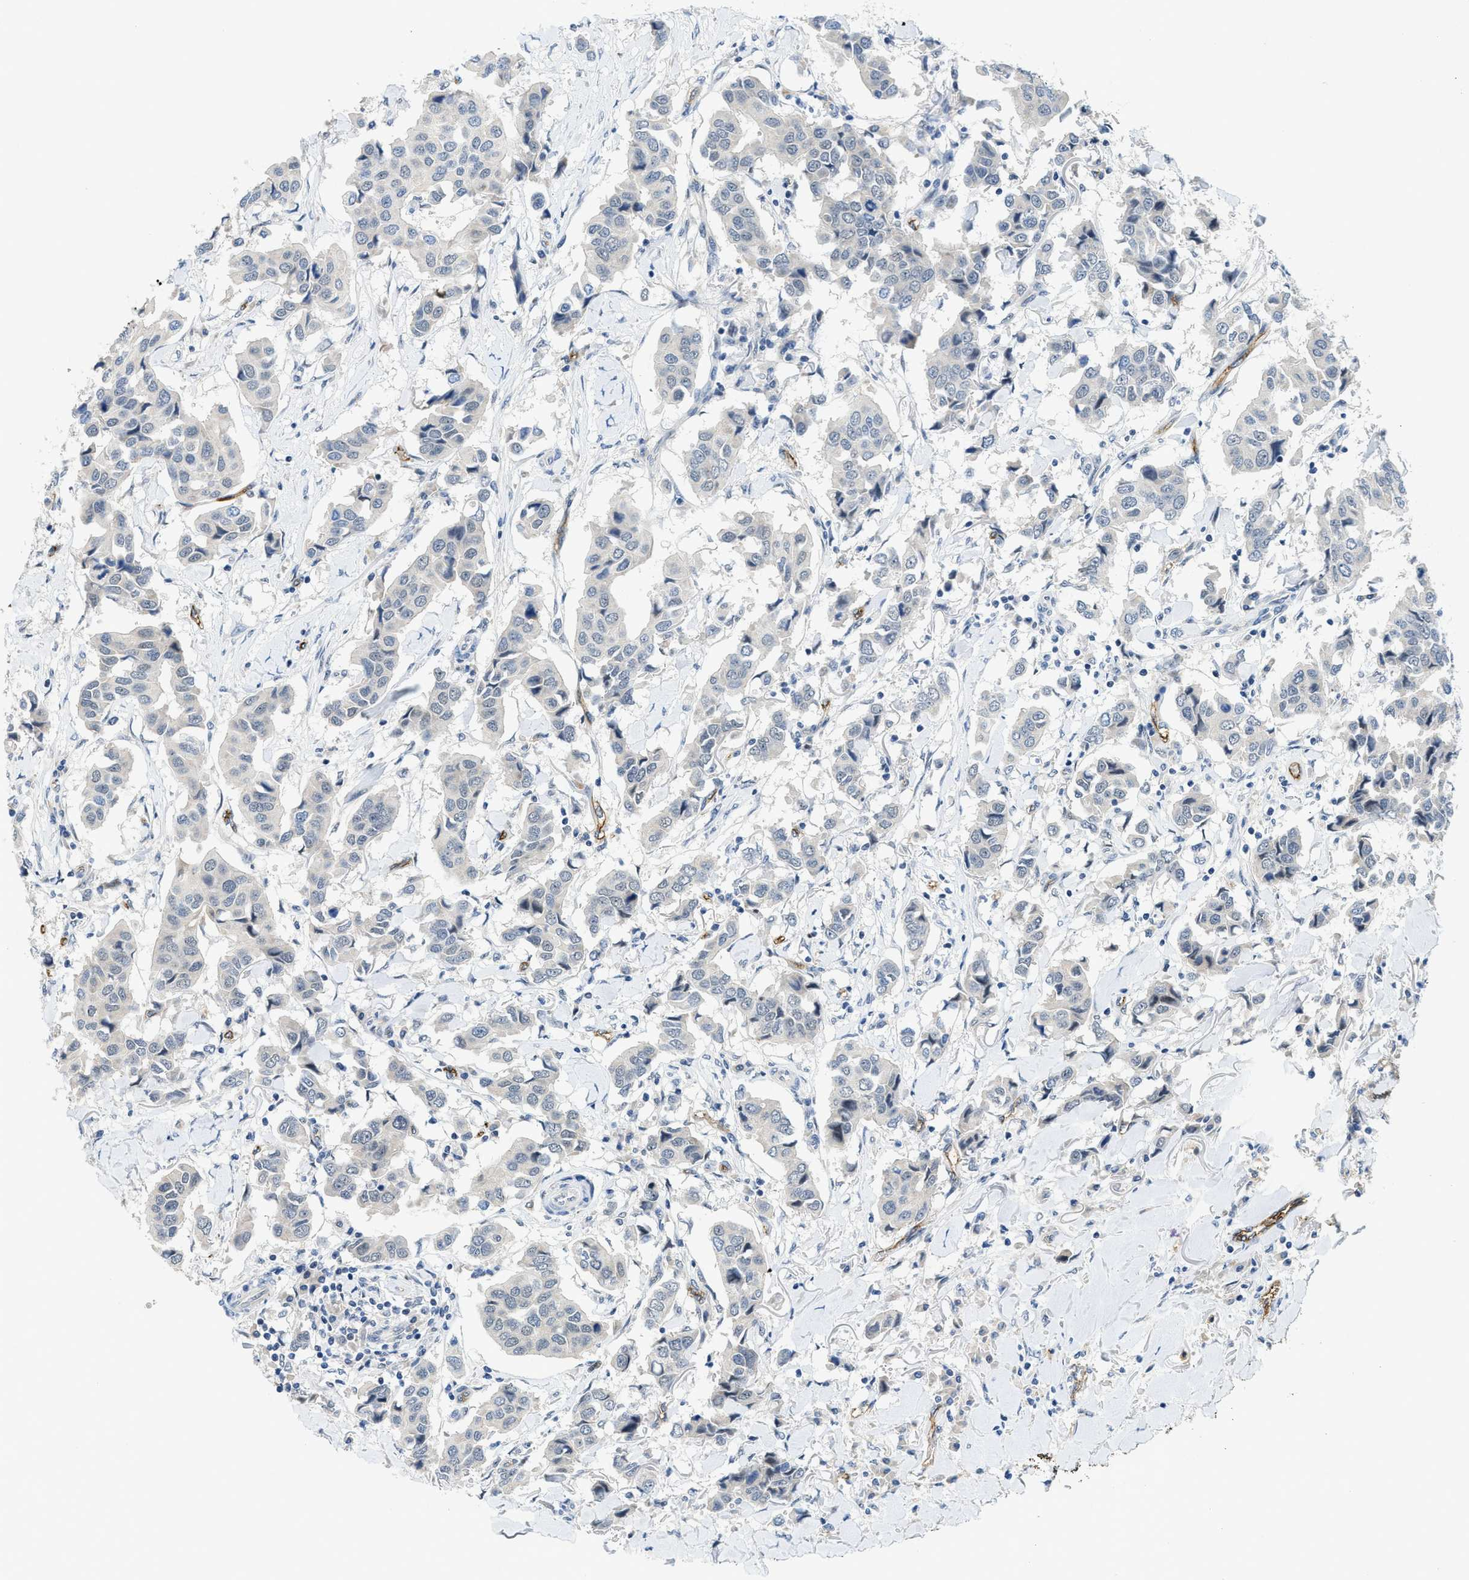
{"staining": {"intensity": "negative", "quantity": "none", "location": "none"}, "tissue": "breast cancer", "cell_type": "Tumor cells", "image_type": "cancer", "snomed": [{"axis": "morphology", "description": "Duct carcinoma"}, {"axis": "topography", "description": "Breast"}], "caption": "Immunohistochemical staining of breast intraductal carcinoma demonstrates no significant staining in tumor cells. (Stains: DAB (3,3'-diaminobenzidine) IHC with hematoxylin counter stain, Microscopy: brightfield microscopy at high magnification).", "gene": "SLCO2A1", "patient": {"sex": "female", "age": 80}}